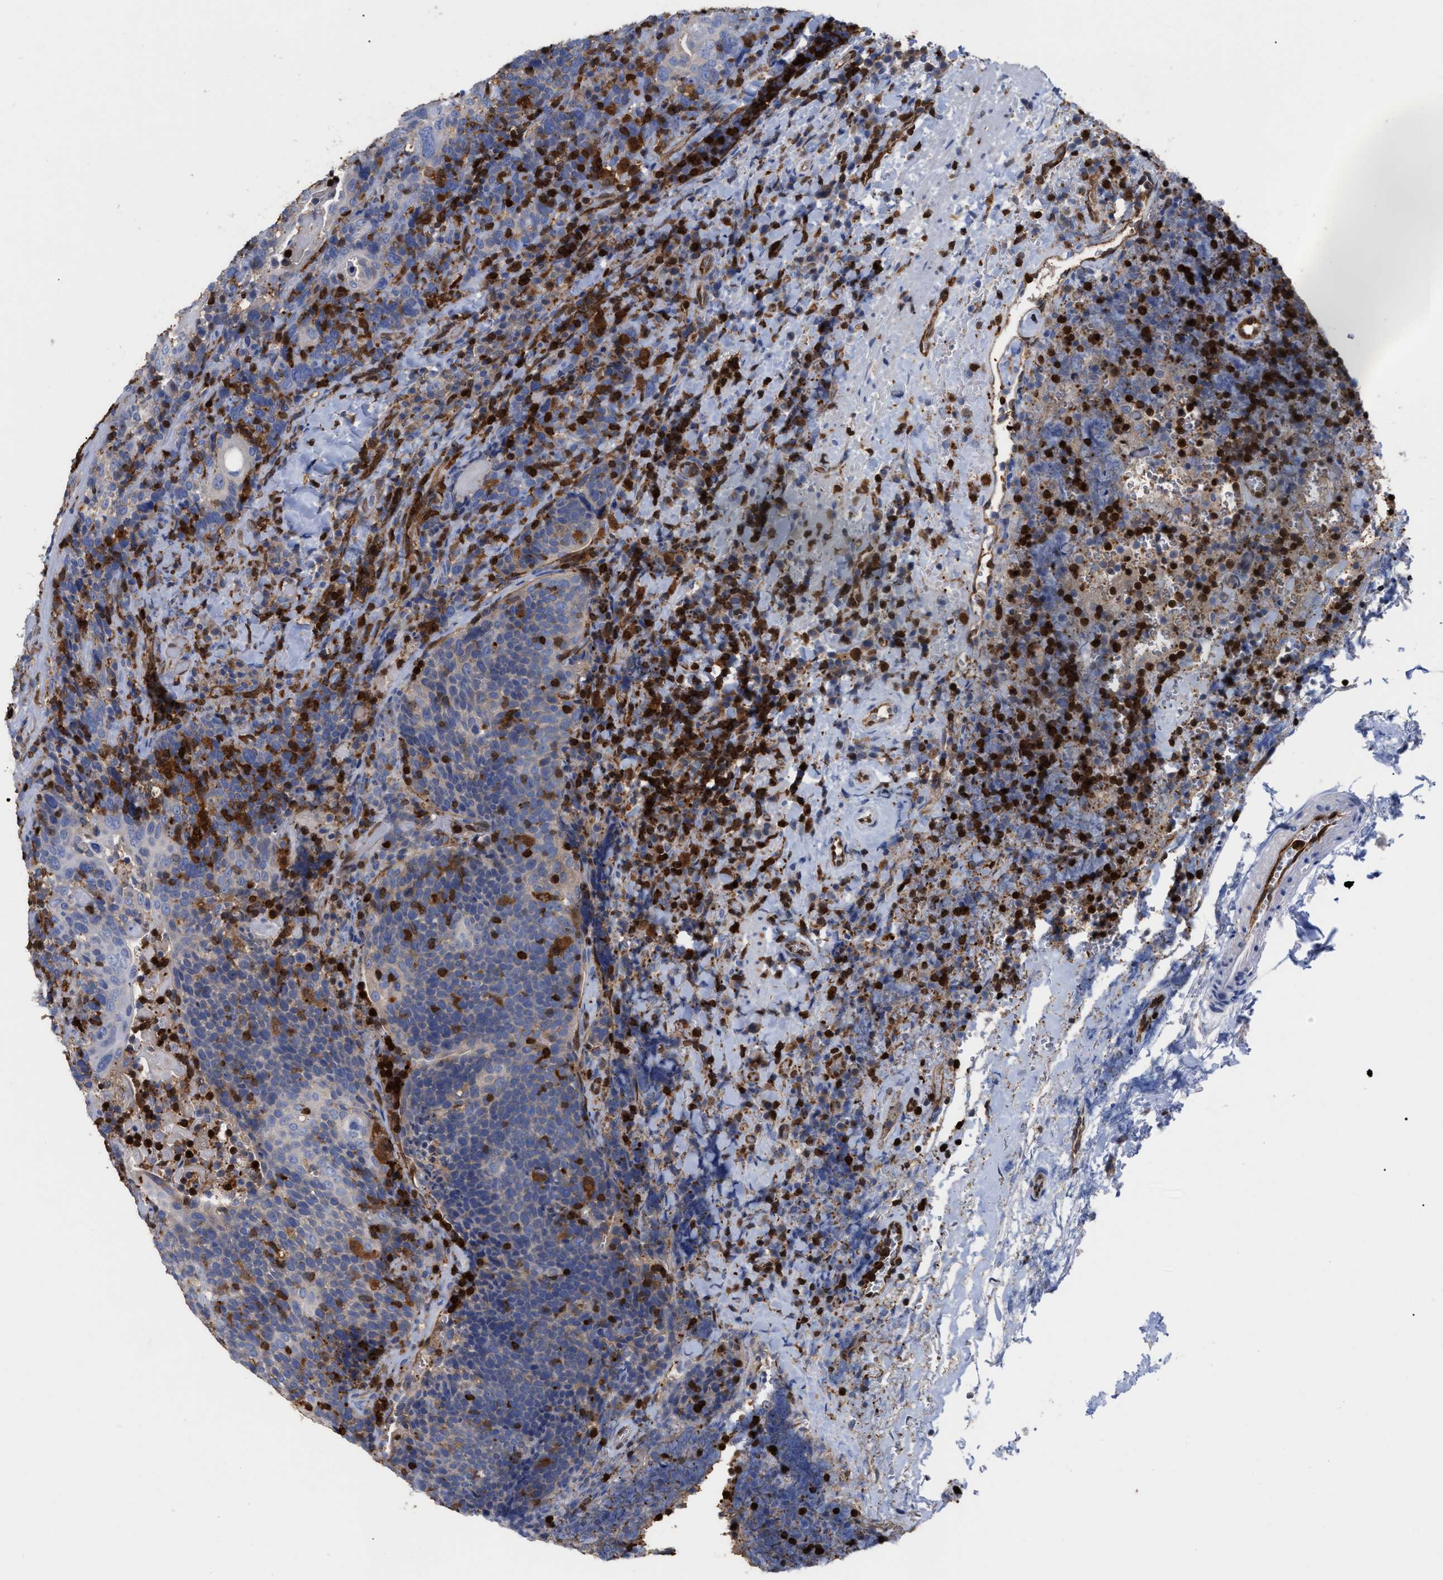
{"staining": {"intensity": "weak", "quantity": "<25%", "location": "cytoplasmic/membranous"}, "tissue": "head and neck cancer", "cell_type": "Tumor cells", "image_type": "cancer", "snomed": [{"axis": "morphology", "description": "Squamous cell carcinoma, NOS"}, {"axis": "morphology", "description": "Squamous cell carcinoma, metastatic, NOS"}, {"axis": "topography", "description": "Lymph node"}, {"axis": "topography", "description": "Head-Neck"}], "caption": "Protein analysis of metastatic squamous cell carcinoma (head and neck) shows no significant positivity in tumor cells. (DAB (3,3'-diaminobenzidine) IHC, high magnification).", "gene": "GIMAP4", "patient": {"sex": "male", "age": 62}}